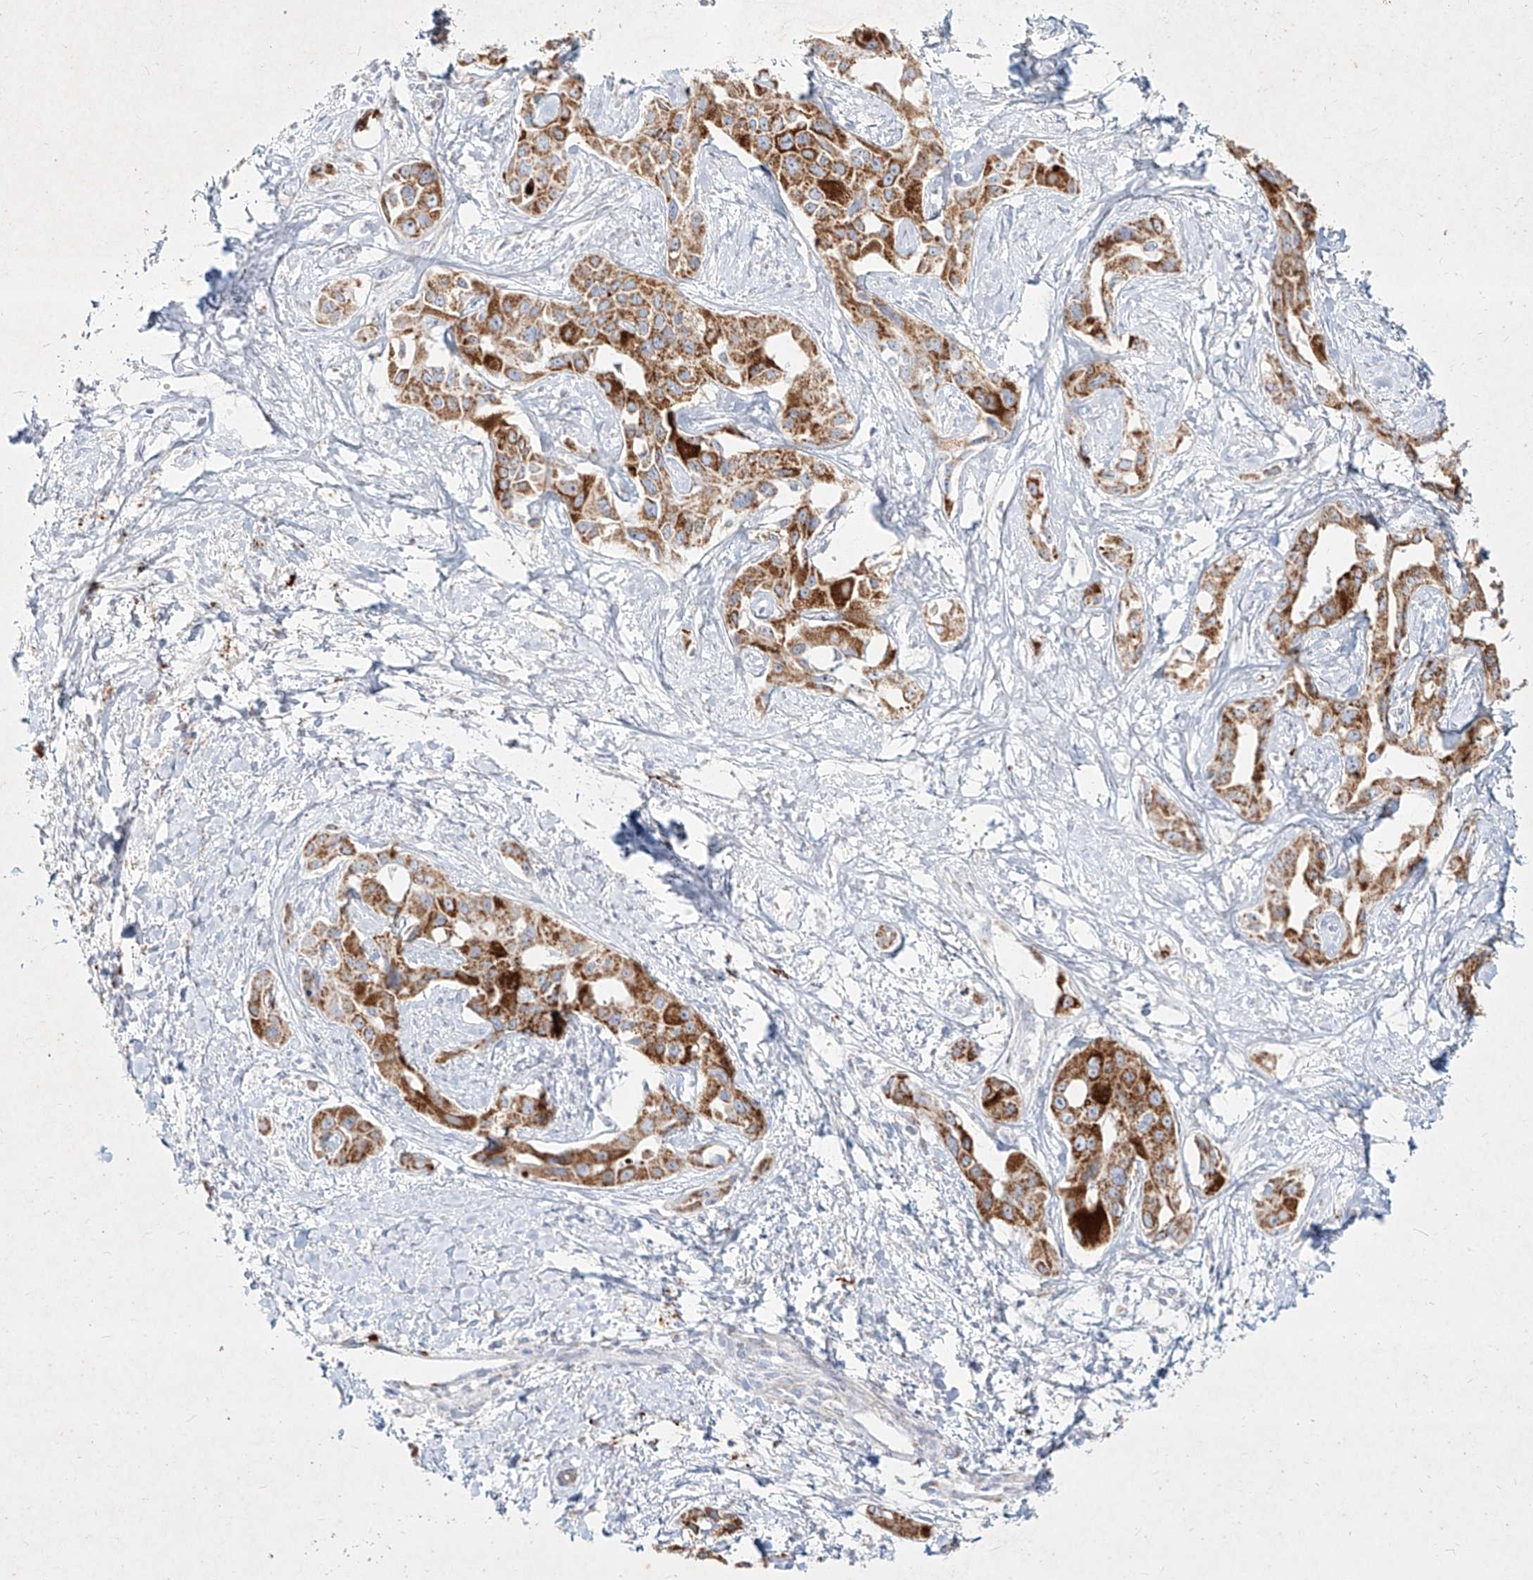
{"staining": {"intensity": "moderate", "quantity": ">75%", "location": "cytoplasmic/membranous"}, "tissue": "liver cancer", "cell_type": "Tumor cells", "image_type": "cancer", "snomed": [{"axis": "morphology", "description": "Cholangiocarcinoma"}, {"axis": "topography", "description": "Liver"}], "caption": "Immunohistochemistry (DAB (3,3'-diaminobenzidine)) staining of cholangiocarcinoma (liver) exhibits moderate cytoplasmic/membranous protein expression in about >75% of tumor cells. Using DAB (3,3'-diaminobenzidine) (brown) and hematoxylin (blue) stains, captured at high magnification using brightfield microscopy.", "gene": "MTX2", "patient": {"sex": "male", "age": 59}}